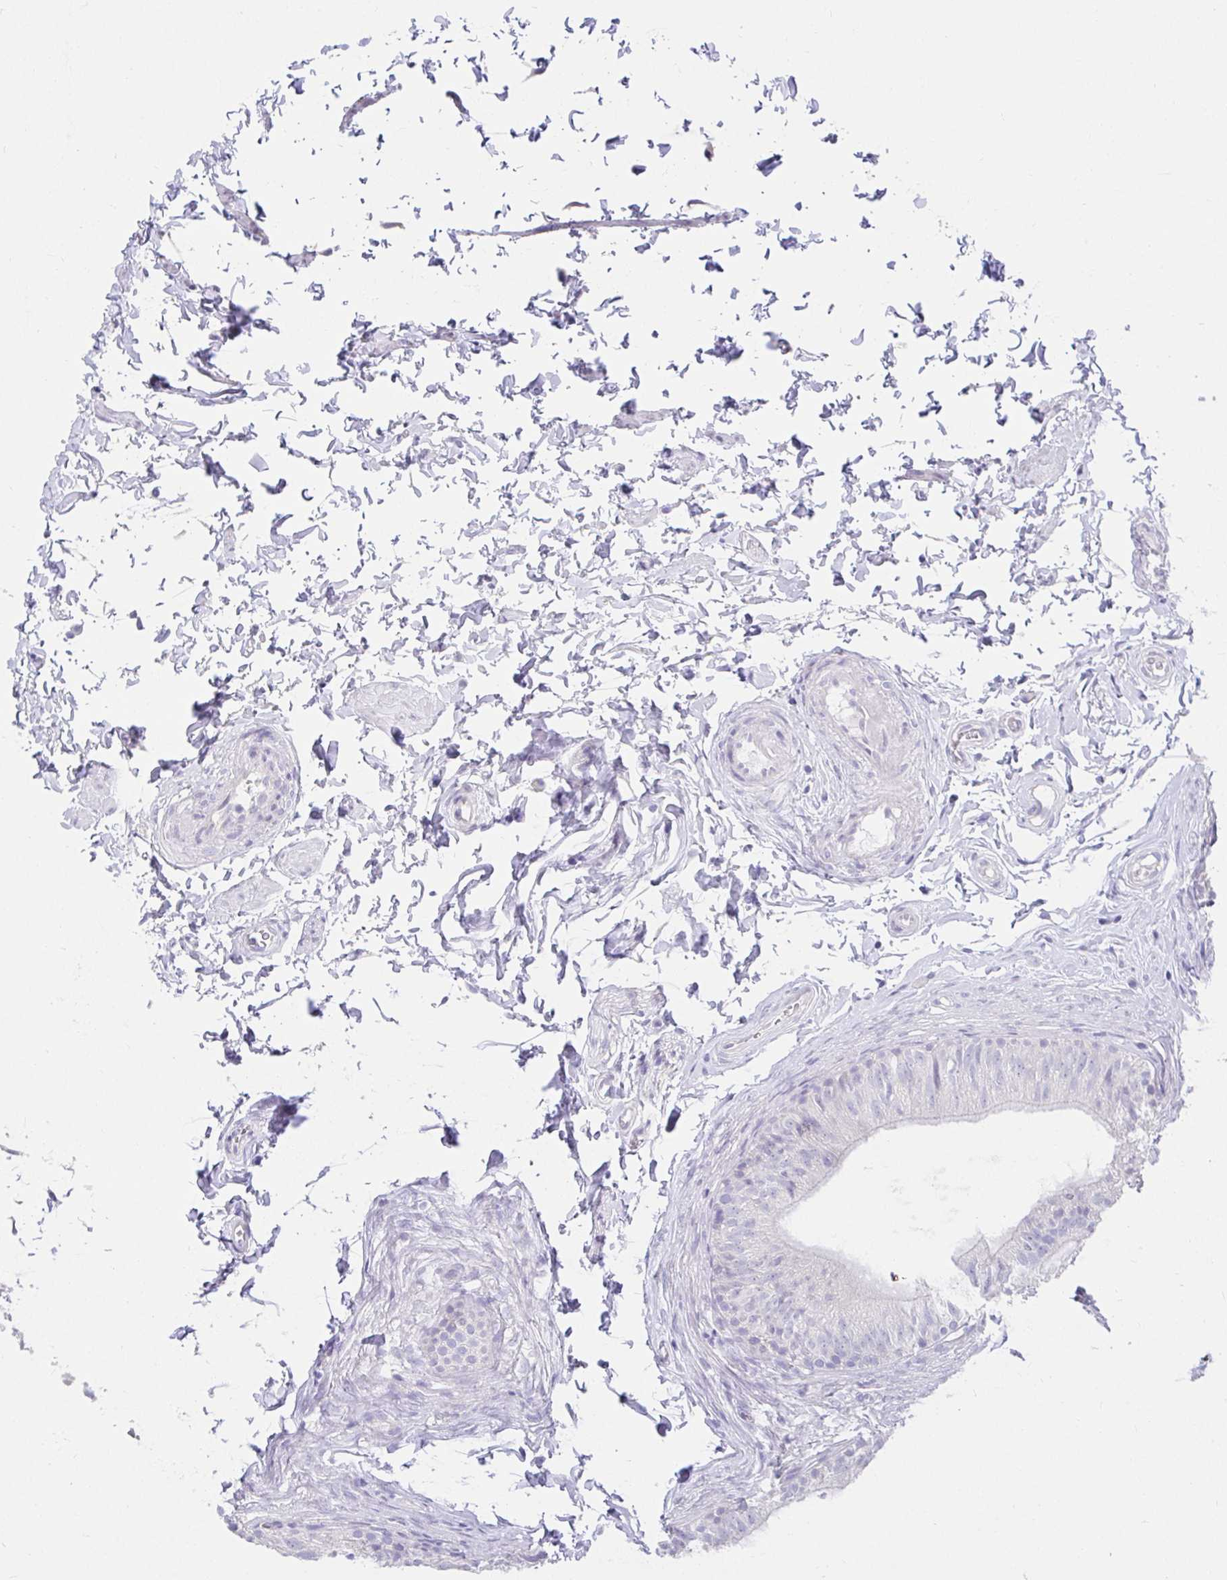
{"staining": {"intensity": "negative", "quantity": "none", "location": "none"}, "tissue": "epididymis", "cell_type": "Glandular cells", "image_type": "normal", "snomed": [{"axis": "morphology", "description": "Normal tissue, NOS"}, {"axis": "topography", "description": "Epididymis, spermatic cord, NOS"}, {"axis": "topography", "description": "Epididymis"}, {"axis": "topography", "description": "Peripheral nerve tissue"}], "caption": "IHC of normal human epididymis exhibits no staining in glandular cells.", "gene": "VGLL1", "patient": {"sex": "male", "age": 29}}